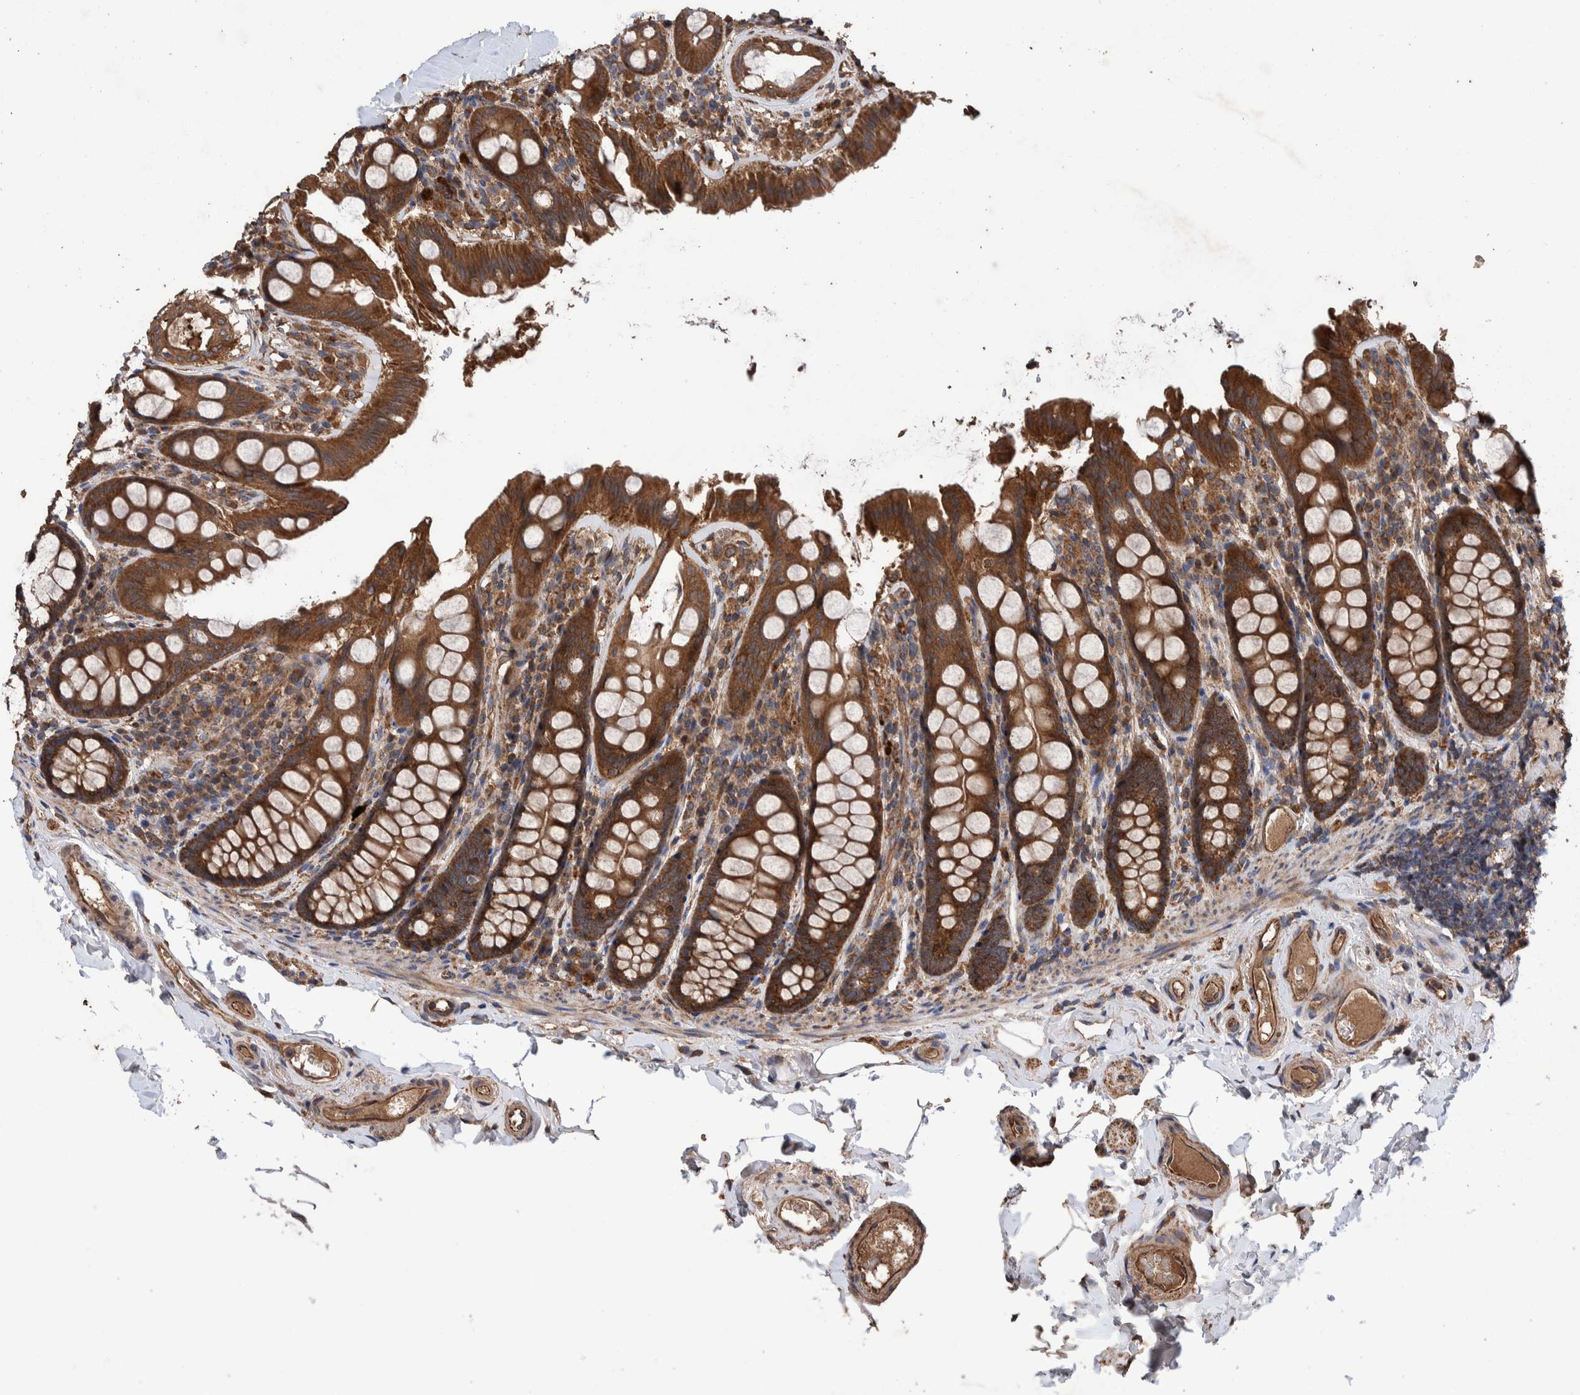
{"staining": {"intensity": "strong", "quantity": ">75%", "location": "cytoplasmic/membranous"}, "tissue": "colon", "cell_type": "Endothelial cells", "image_type": "normal", "snomed": [{"axis": "morphology", "description": "Normal tissue, NOS"}, {"axis": "topography", "description": "Colon"}, {"axis": "topography", "description": "Peripheral nerve tissue"}], "caption": "Colon stained for a protein exhibits strong cytoplasmic/membranous positivity in endothelial cells. (IHC, brightfield microscopy, high magnification).", "gene": "ENSG00000251537", "patient": {"sex": "female", "age": 61}}